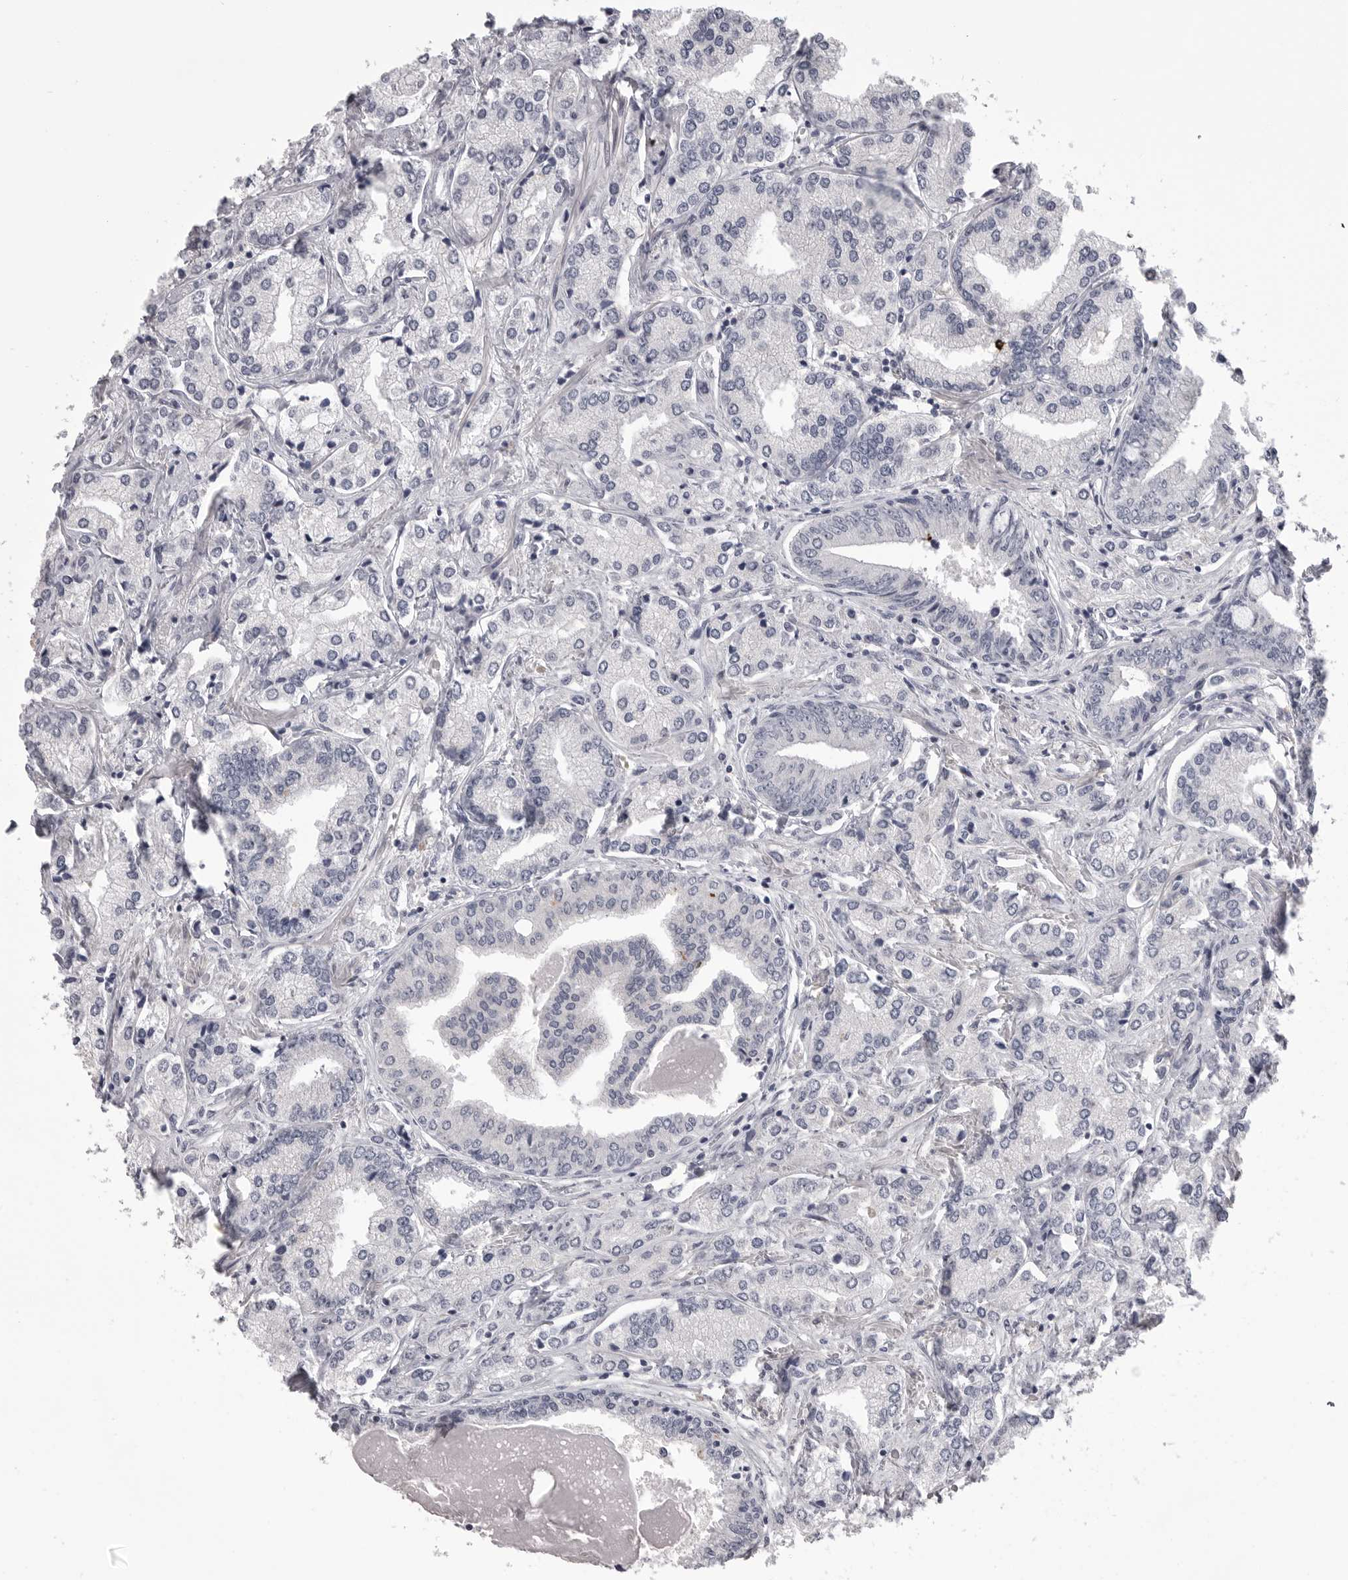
{"staining": {"intensity": "negative", "quantity": "none", "location": "none"}, "tissue": "prostate cancer", "cell_type": "Tumor cells", "image_type": "cancer", "snomed": [{"axis": "morphology", "description": "Adenocarcinoma, High grade"}, {"axis": "topography", "description": "Prostate"}], "caption": "This is a image of immunohistochemistry staining of prostate high-grade adenocarcinoma, which shows no positivity in tumor cells.", "gene": "SERPING1", "patient": {"sex": "male", "age": 66}}